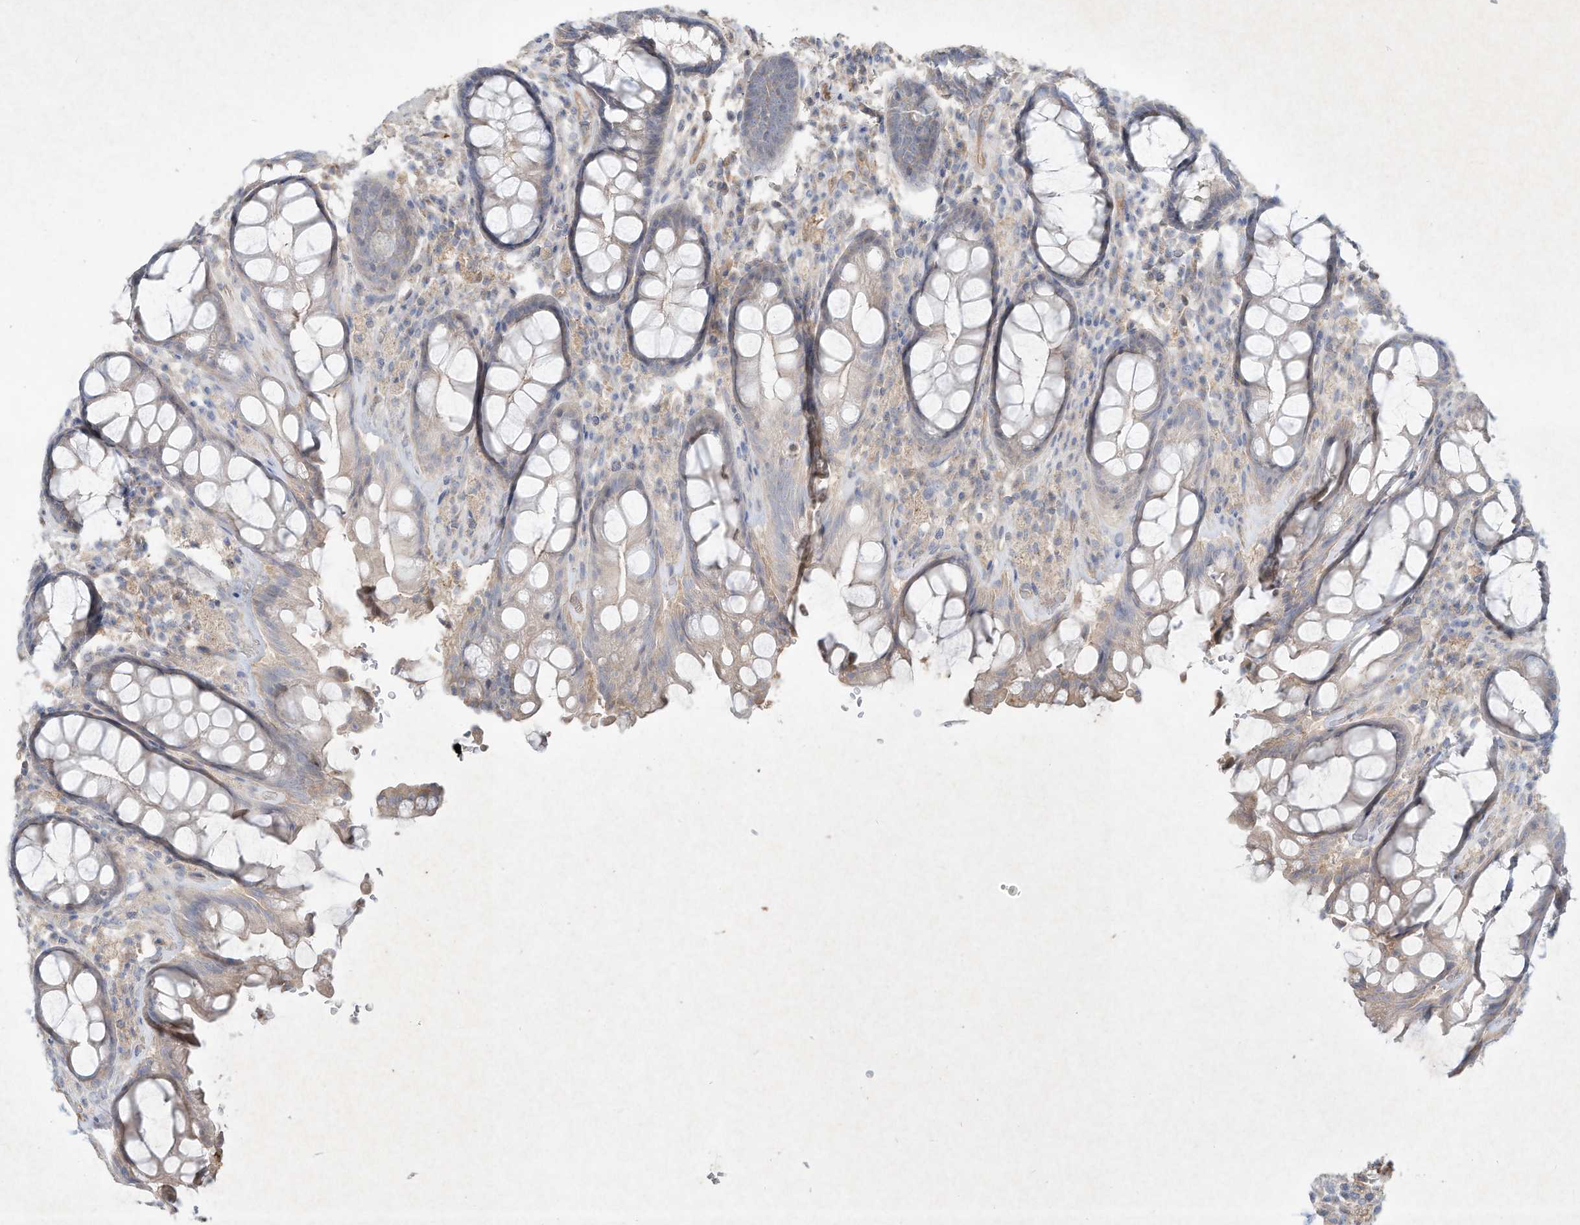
{"staining": {"intensity": "moderate", "quantity": "<25%", "location": "cytoplasmic/membranous"}, "tissue": "rectum", "cell_type": "Glandular cells", "image_type": "normal", "snomed": [{"axis": "morphology", "description": "Normal tissue, NOS"}, {"axis": "topography", "description": "Rectum"}], "caption": "Moderate cytoplasmic/membranous expression for a protein is seen in about <25% of glandular cells of benign rectum using immunohistochemistry.", "gene": "HTR5A", "patient": {"sex": "male", "age": 64}}